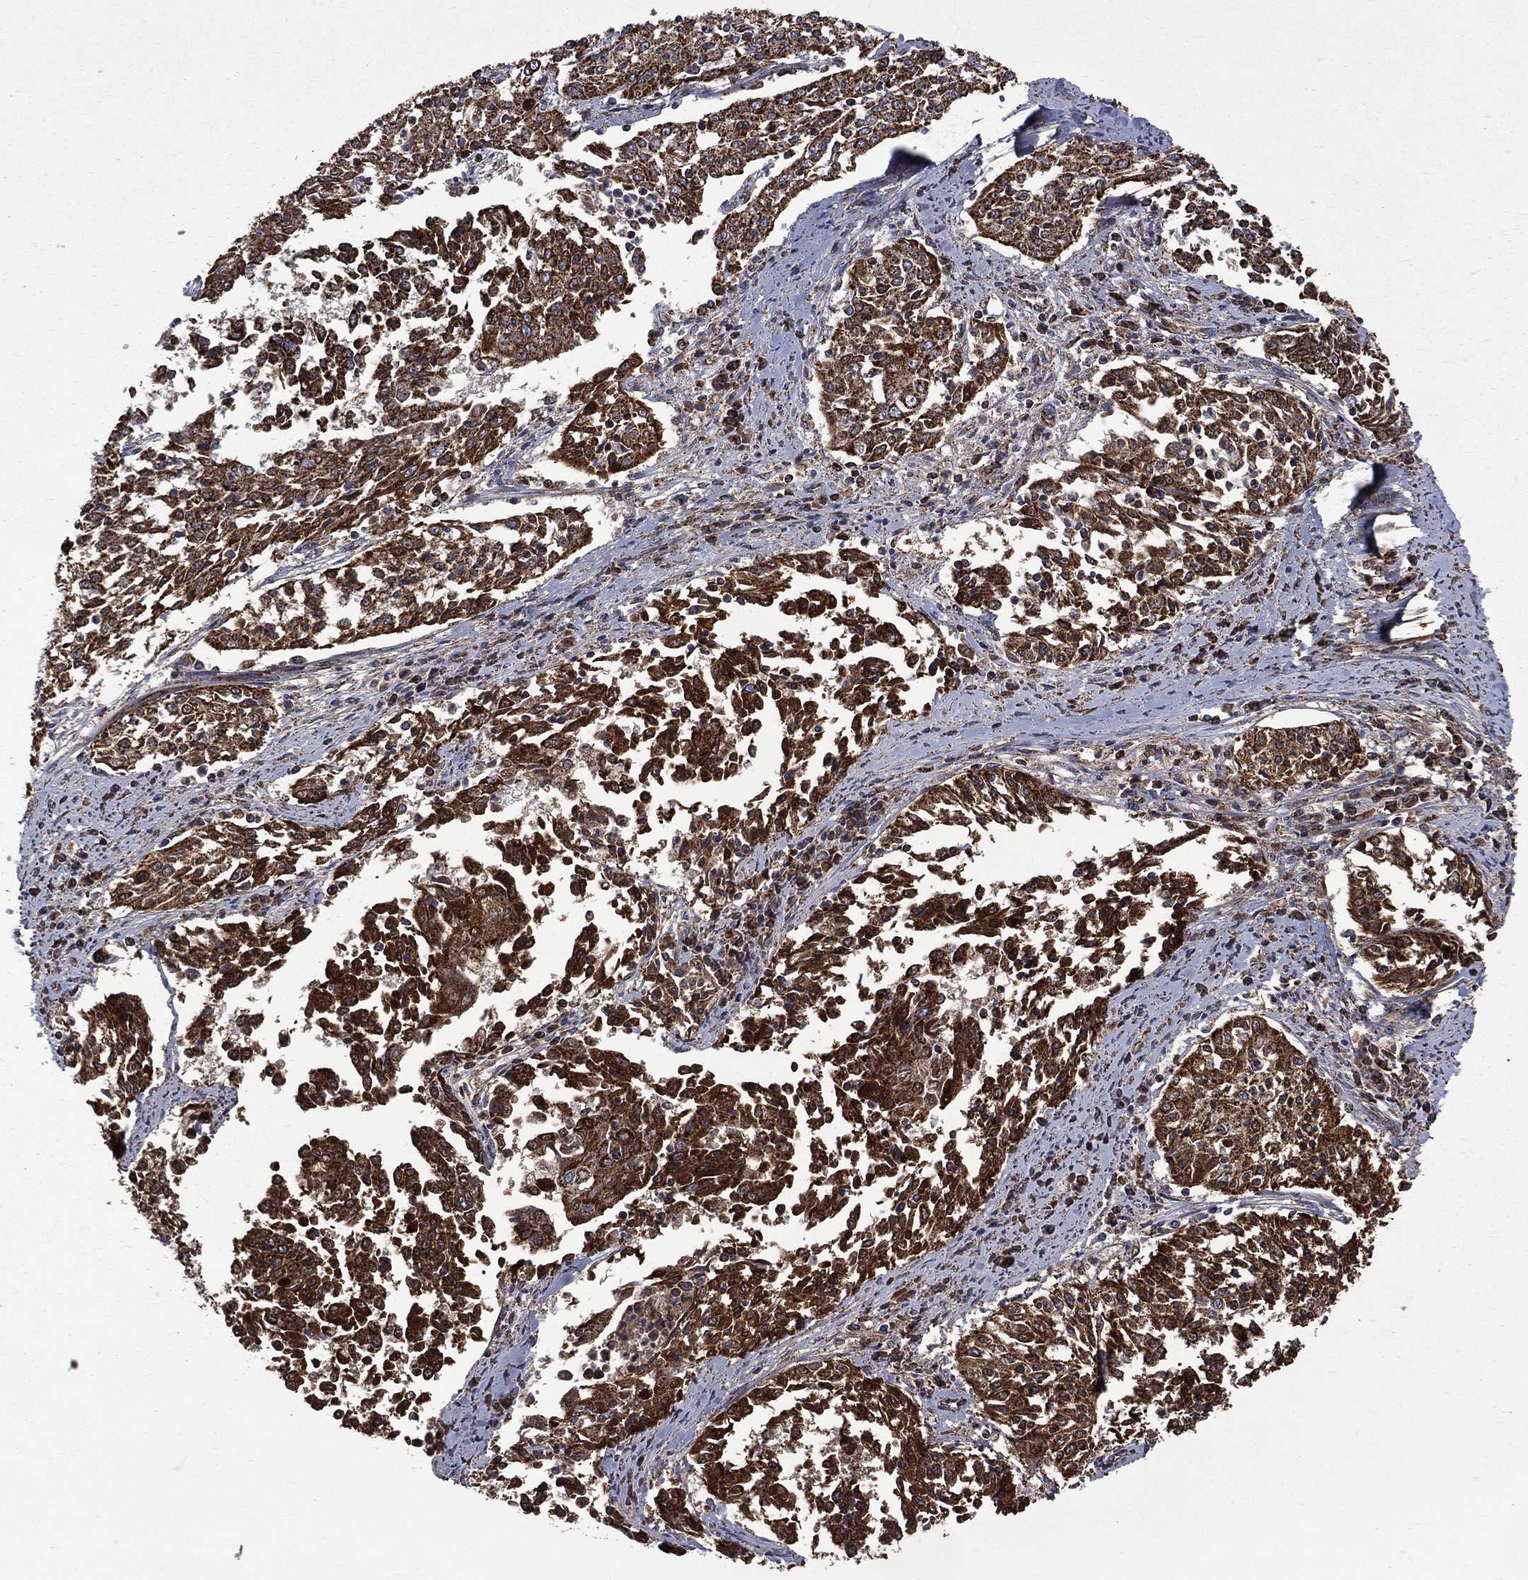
{"staining": {"intensity": "strong", "quantity": ">75%", "location": "cytoplasmic/membranous"}, "tissue": "cervical cancer", "cell_type": "Tumor cells", "image_type": "cancer", "snomed": [{"axis": "morphology", "description": "Squamous cell carcinoma, NOS"}, {"axis": "topography", "description": "Cervix"}], "caption": "Brown immunohistochemical staining in cervical squamous cell carcinoma displays strong cytoplasmic/membranous expression in about >75% of tumor cells. (DAB (3,3'-diaminobenzidine) IHC, brown staining for protein, blue staining for nuclei).", "gene": "GOT2", "patient": {"sex": "female", "age": 41}}